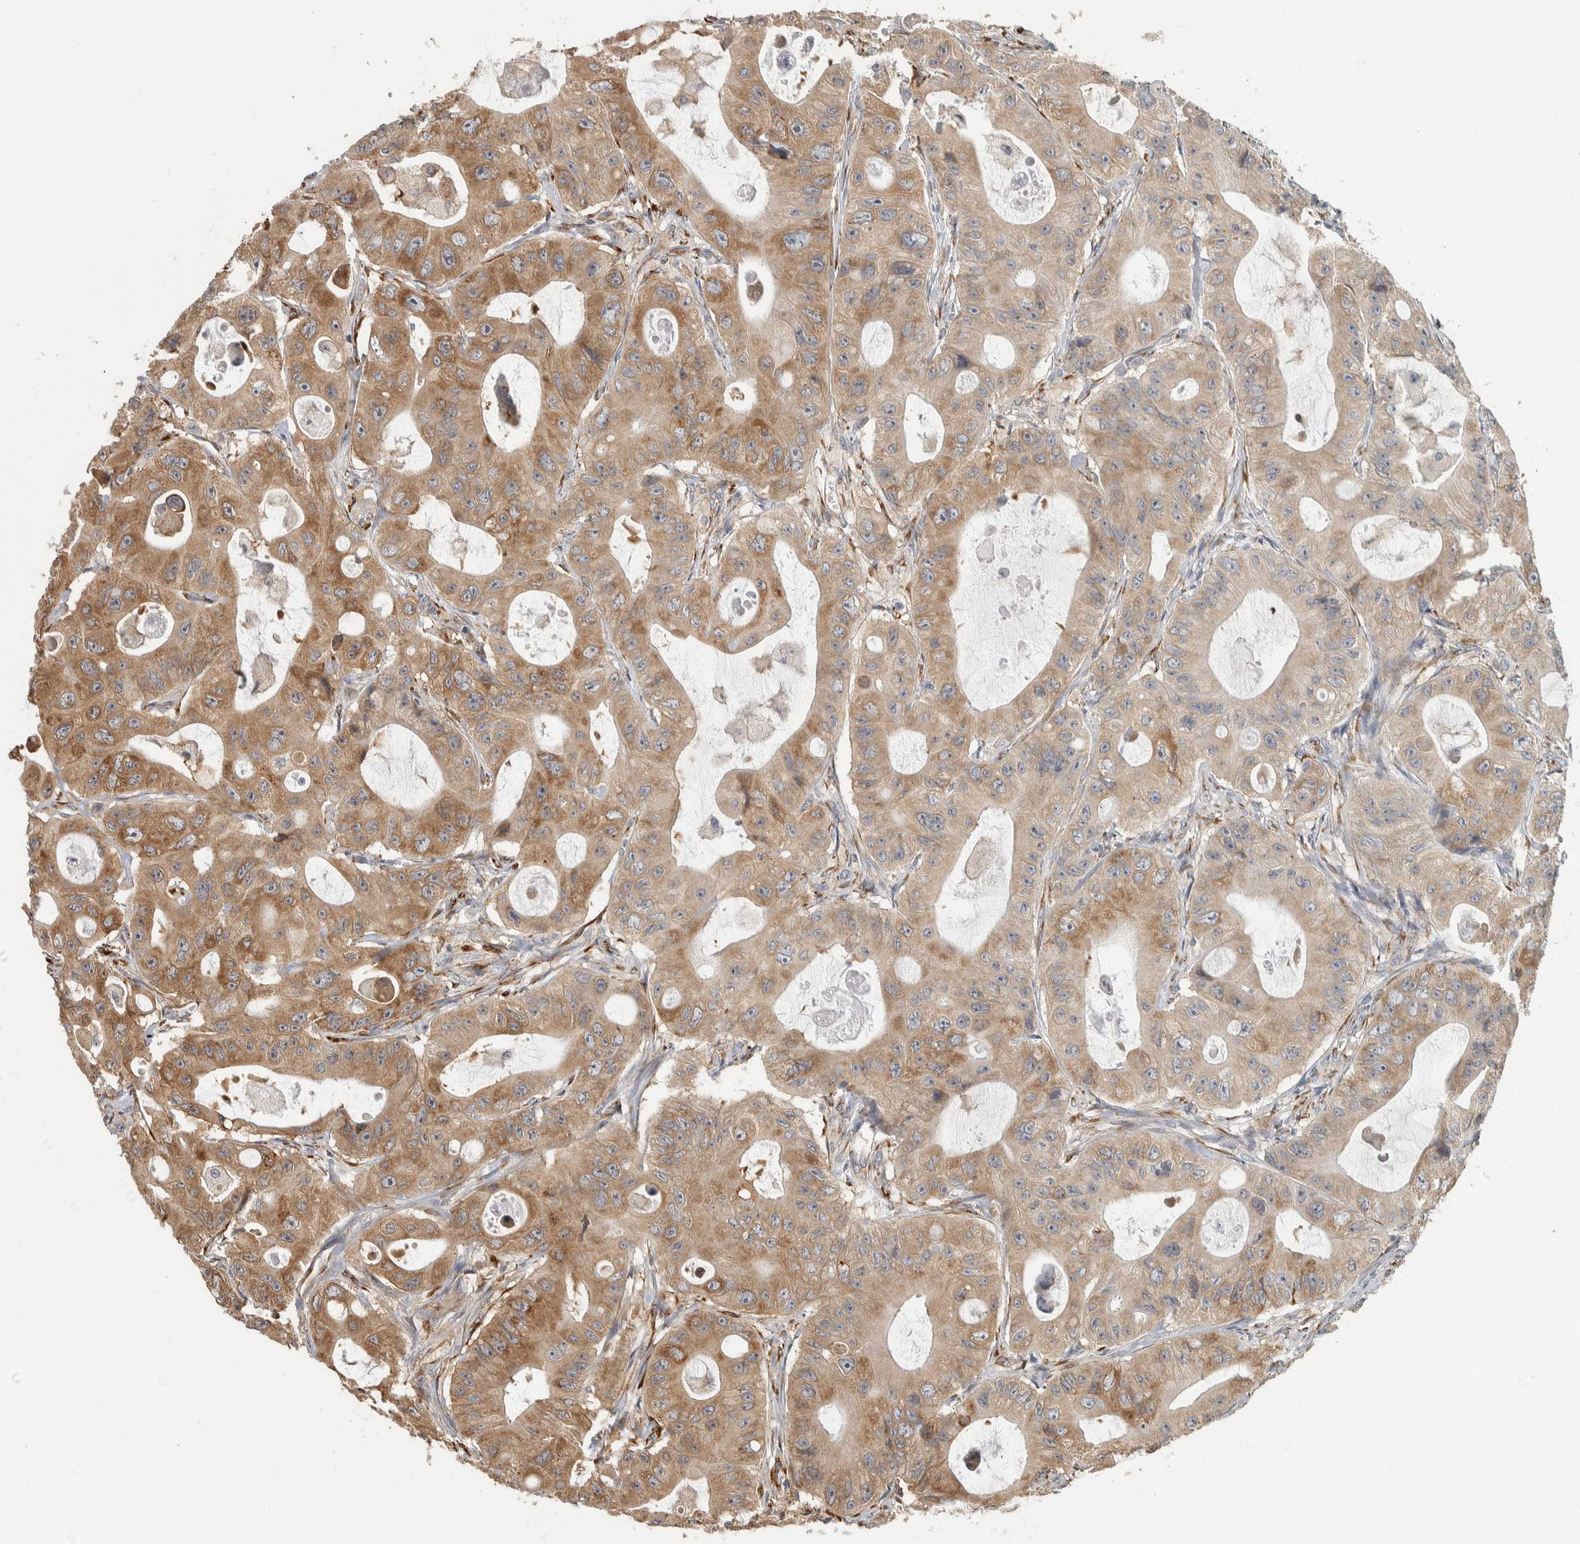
{"staining": {"intensity": "moderate", "quantity": ">75%", "location": "cytoplasmic/membranous"}, "tissue": "colorectal cancer", "cell_type": "Tumor cells", "image_type": "cancer", "snomed": [{"axis": "morphology", "description": "Adenocarcinoma, NOS"}, {"axis": "topography", "description": "Colon"}], "caption": "Human colorectal cancer stained with a protein marker reveals moderate staining in tumor cells.", "gene": "EIF3H", "patient": {"sex": "female", "age": 46}}